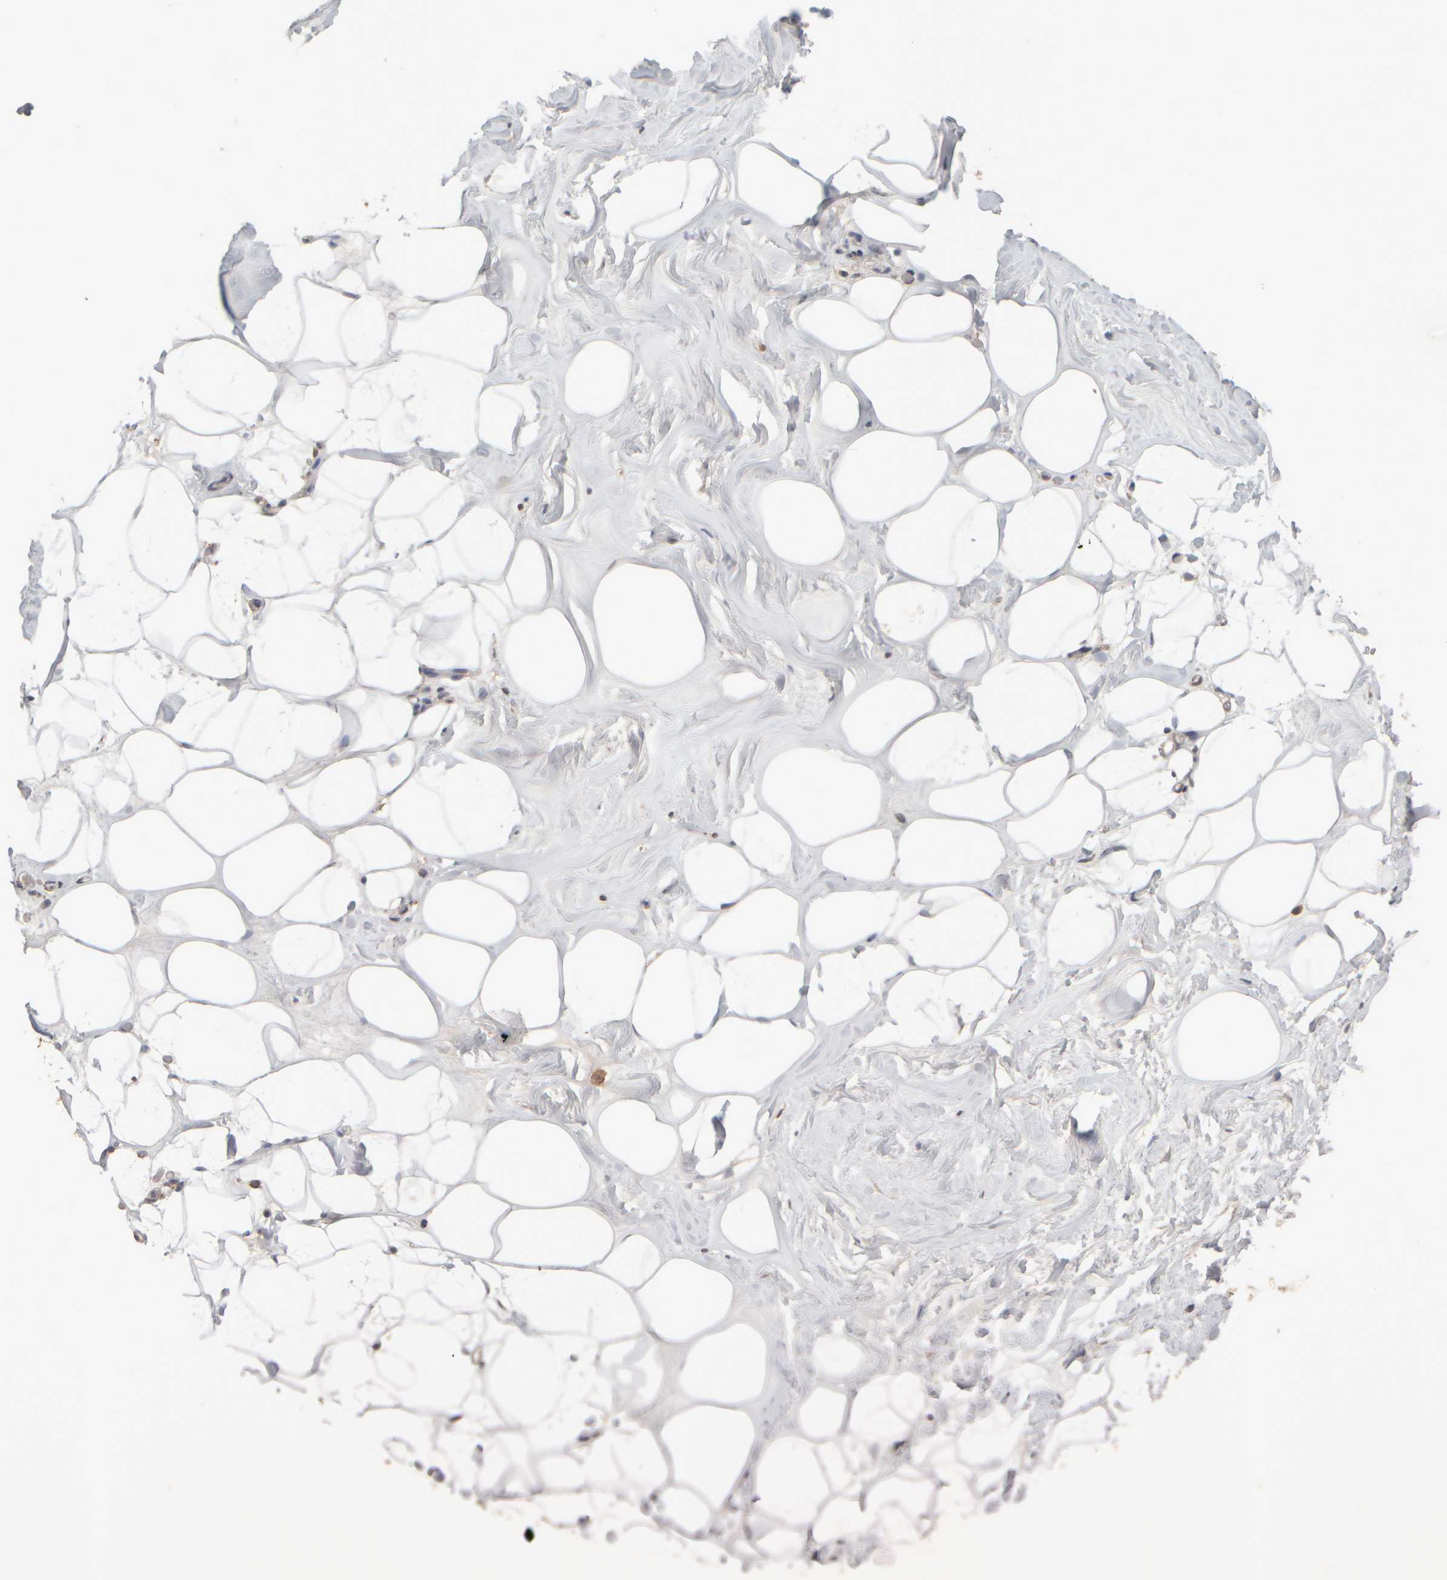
{"staining": {"intensity": "moderate", "quantity": ">75%", "location": "cytoplasmic/membranous"}, "tissue": "adipose tissue", "cell_type": "Adipocytes", "image_type": "normal", "snomed": [{"axis": "morphology", "description": "Normal tissue, NOS"}, {"axis": "morphology", "description": "Fibrosis, NOS"}, {"axis": "topography", "description": "Breast"}, {"axis": "topography", "description": "Adipose tissue"}], "caption": "Immunohistochemistry of unremarkable human adipose tissue shows medium levels of moderate cytoplasmic/membranous positivity in about >75% of adipocytes.", "gene": "EIF2B3", "patient": {"sex": "female", "age": 39}}